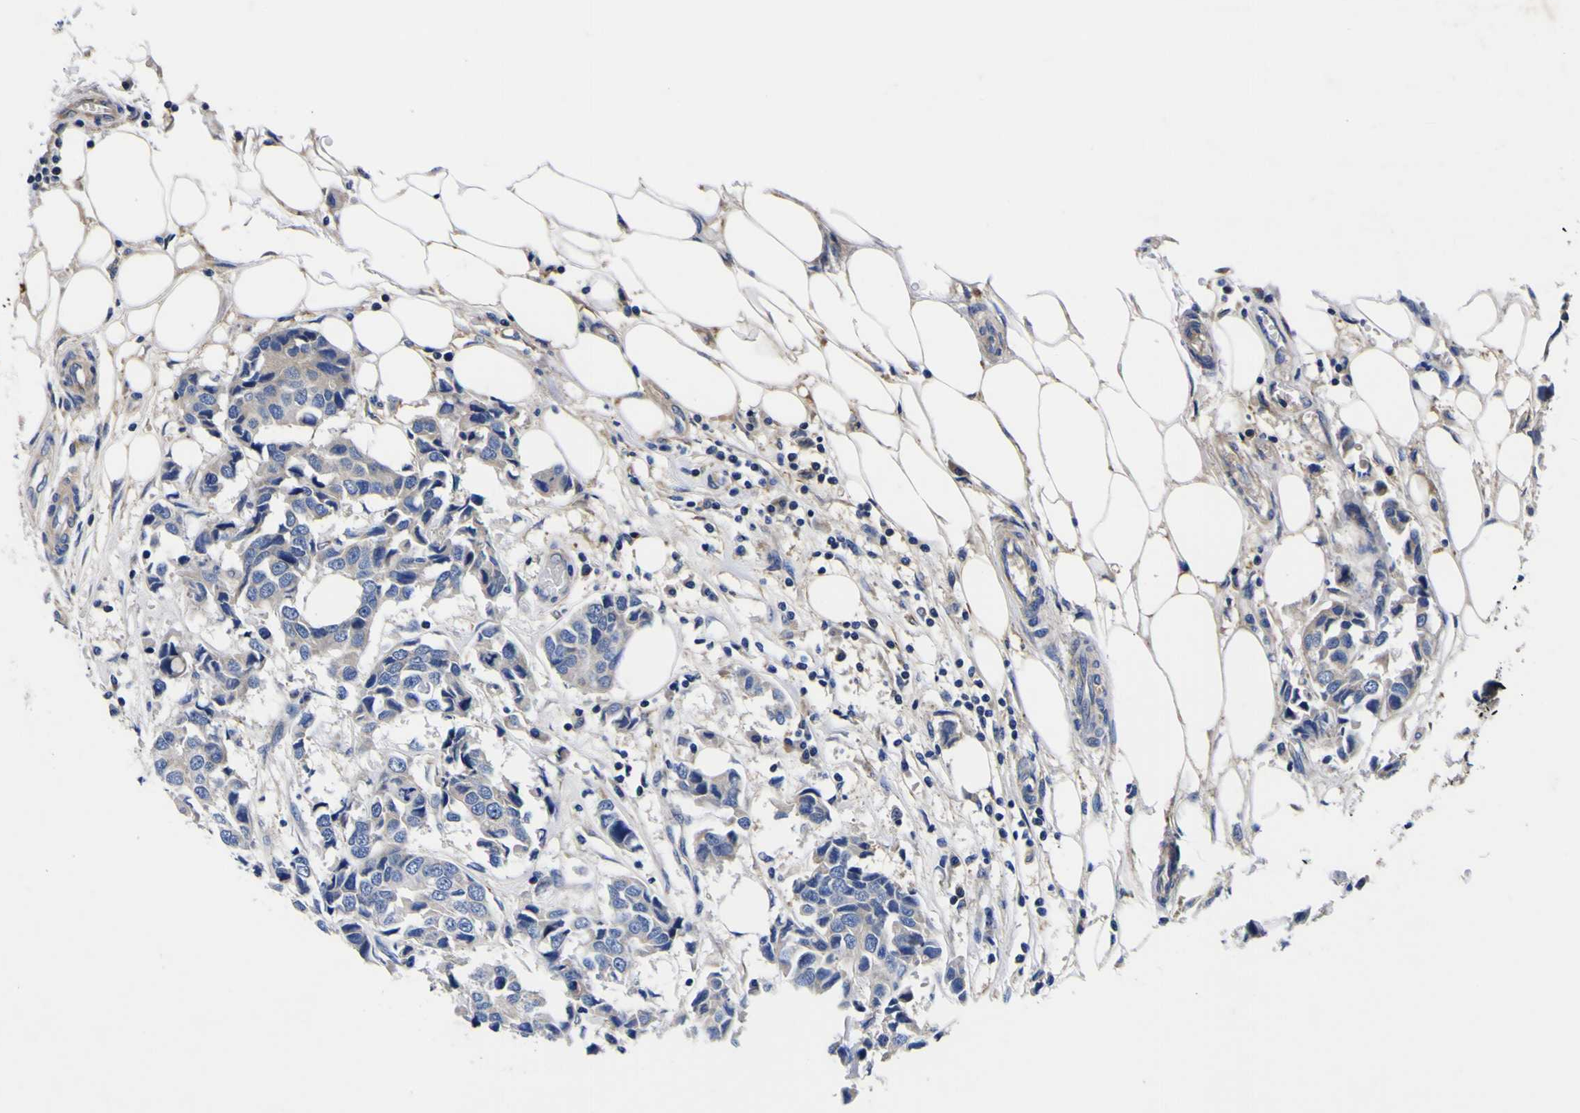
{"staining": {"intensity": "negative", "quantity": "none", "location": "none"}, "tissue": "breast cancer", "cell_type": "Tumor cells", "image_type": "cancer", "snomed": [{"axis": "morphology", "description": "Duct carcinoma"}, {"axis": "topography", "description": "Breast"}], "caption": "Immunohistochemistry of breast cancer shows no positivity in tumor cells.", "gene": "VASN", "patient": {"sex": "female", "age": 80}}